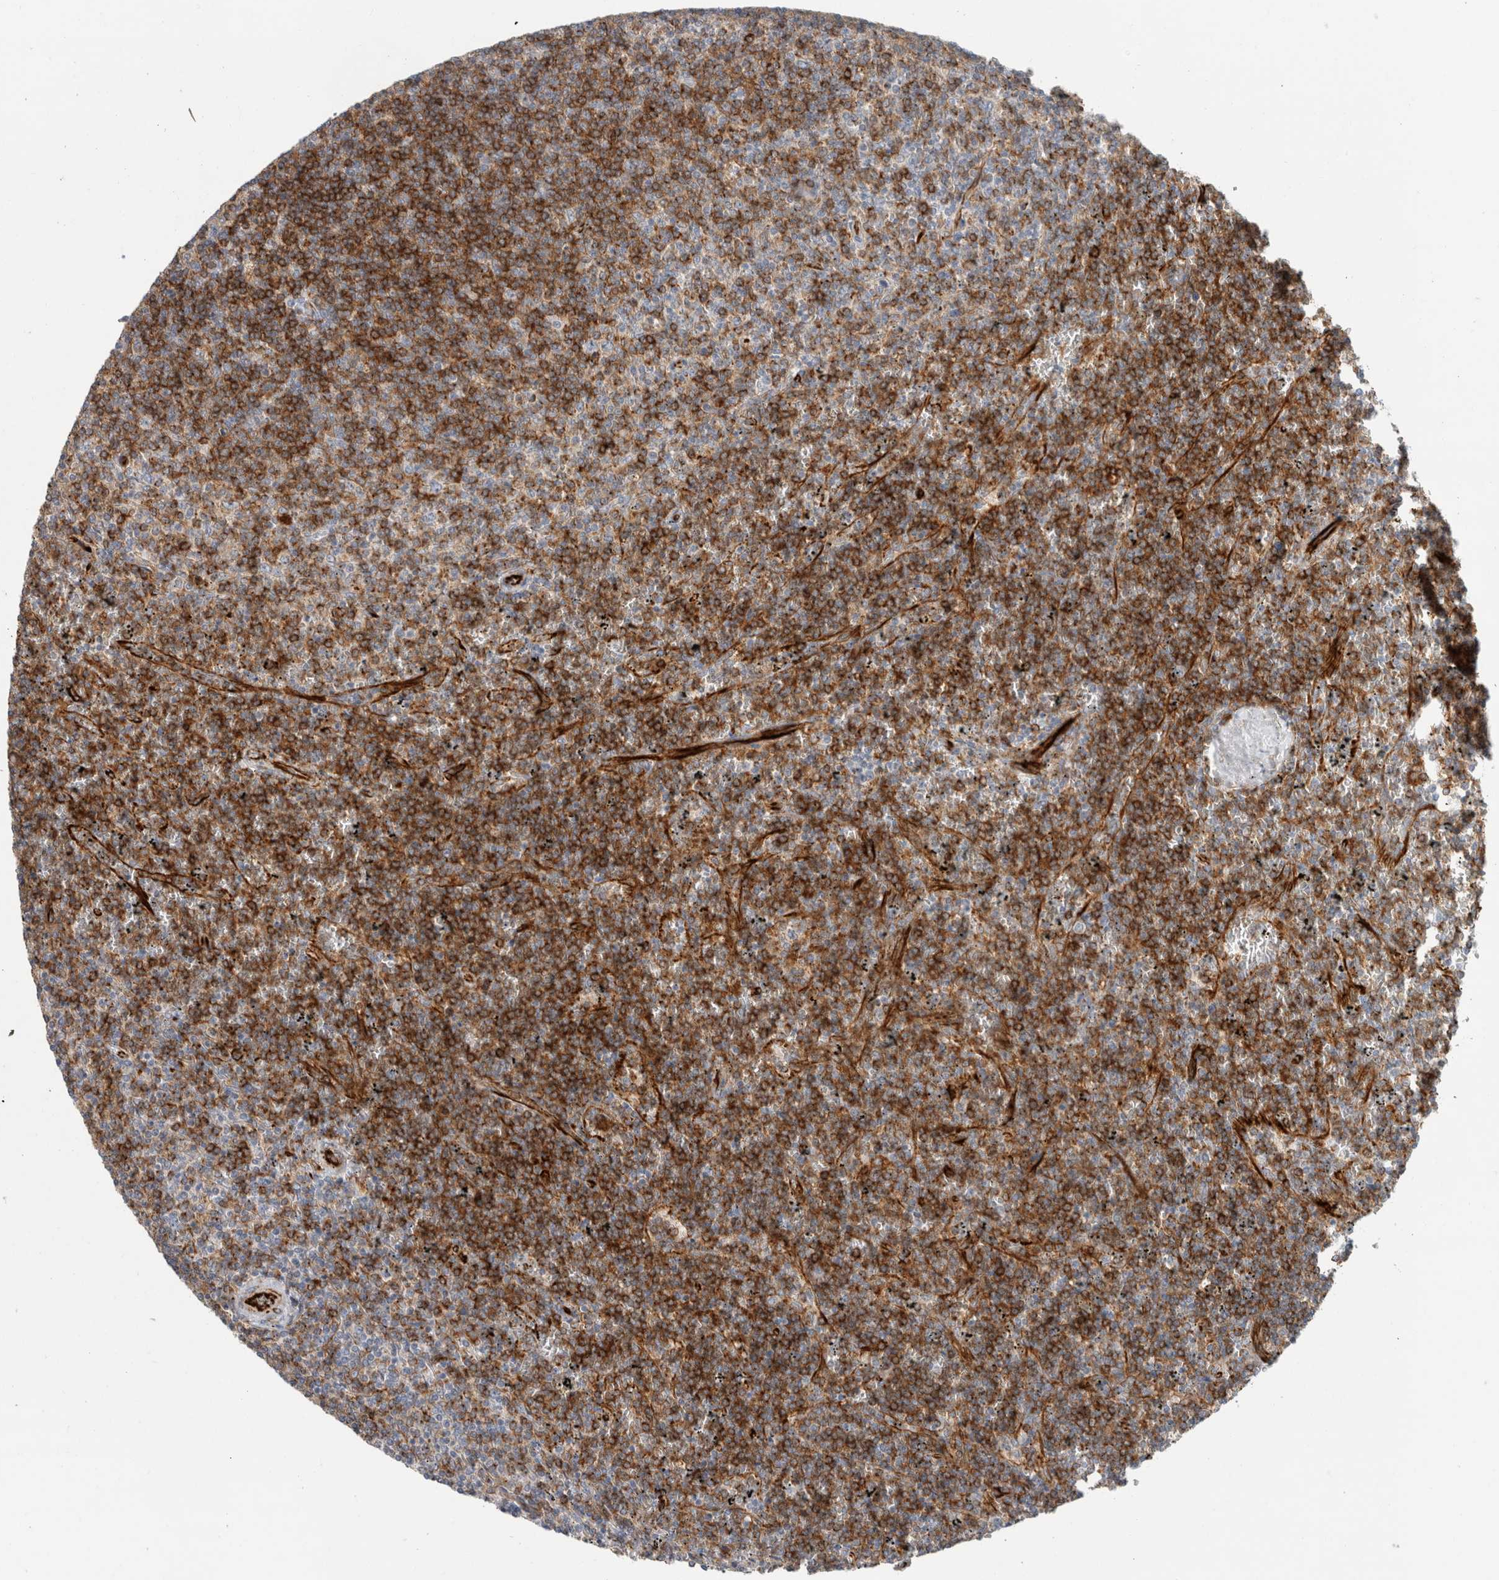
{"staining": {"intensity": "strong", "quantity": ">75%", "location": "cytoplasmic/membranous"}, "tissue": "lymphoma", "cell_type": "Tumor cells", "image_type": "cancer", "snomed": [{"axis": "morphology", "description": "Malignant lymphoma, non-Hodgkin's type, Low grade"}, {"axis": "topography", "description": "Spleen"}], "caption": "Strong cytoplasmic/membranous protein positivity is present in approximately >75% of tumor cells in lymphoma.", "gene": "LY86", "patient": {"sex": "female", "age": 50}}